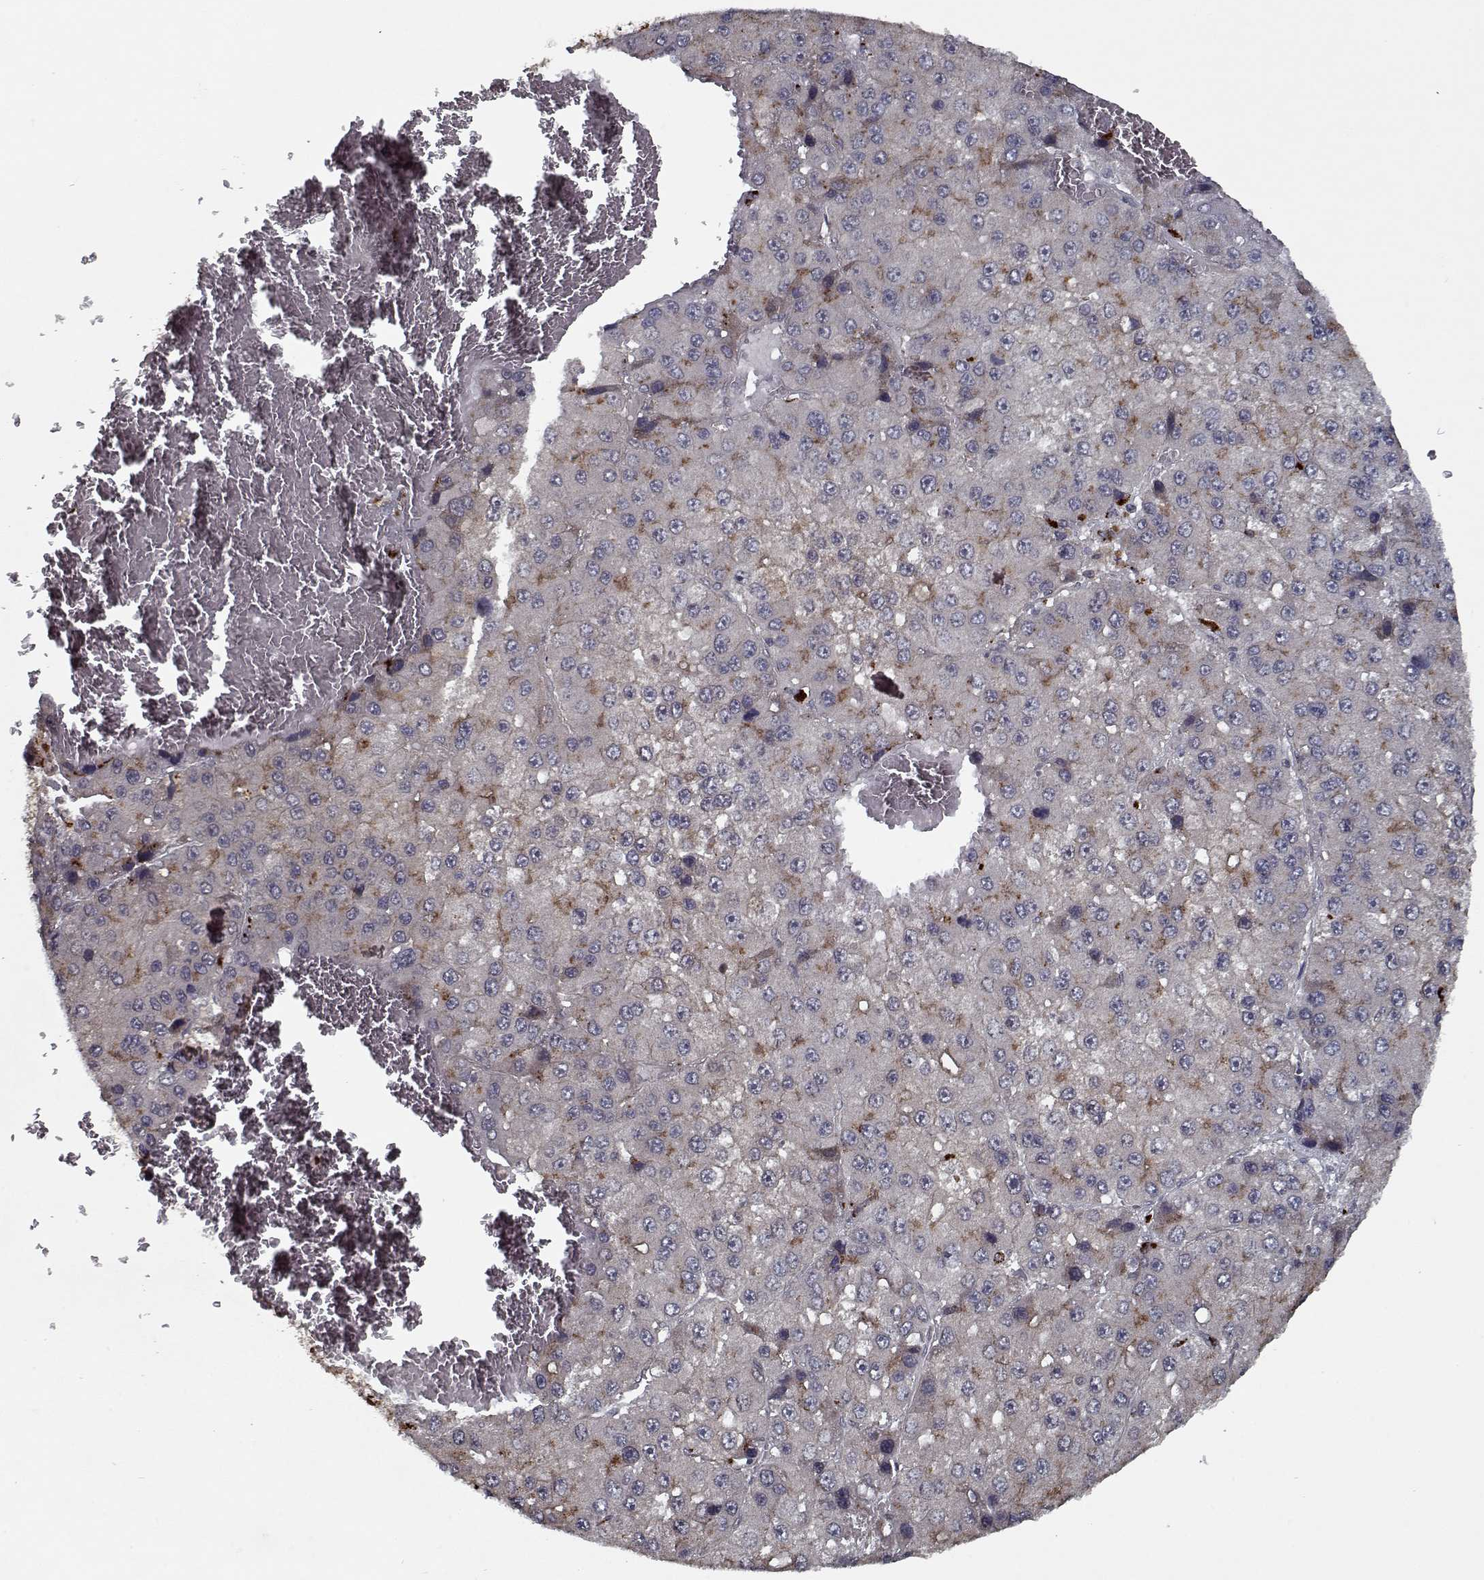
{"staining": {"intensity": "negative", "quantity": "none", "location": "none"}, "tissue": "liver cancer", "cell_type": "Tumor cells", "image_type": "cancer", "snomed": [{"axis": "morphology", "description": "Carcinoma, Hepatocellular, NOS"}, {"axis": "topography", "description": "Liver"}], "caption": "IHC photomicrograph of neoplastic tissue: human liver hepatocellular carcinoma stained with DAB (3,3'-diaminobenzidine) exhibits no significant protein expression in tumor cells. The staining is performed using DAB (3,3'-diaminobenzidine) brown chromogen with nuclei counter-stained in using hematoxylin.", "gene": "NLK", "patient": {"sex": "female", "age": 73}}